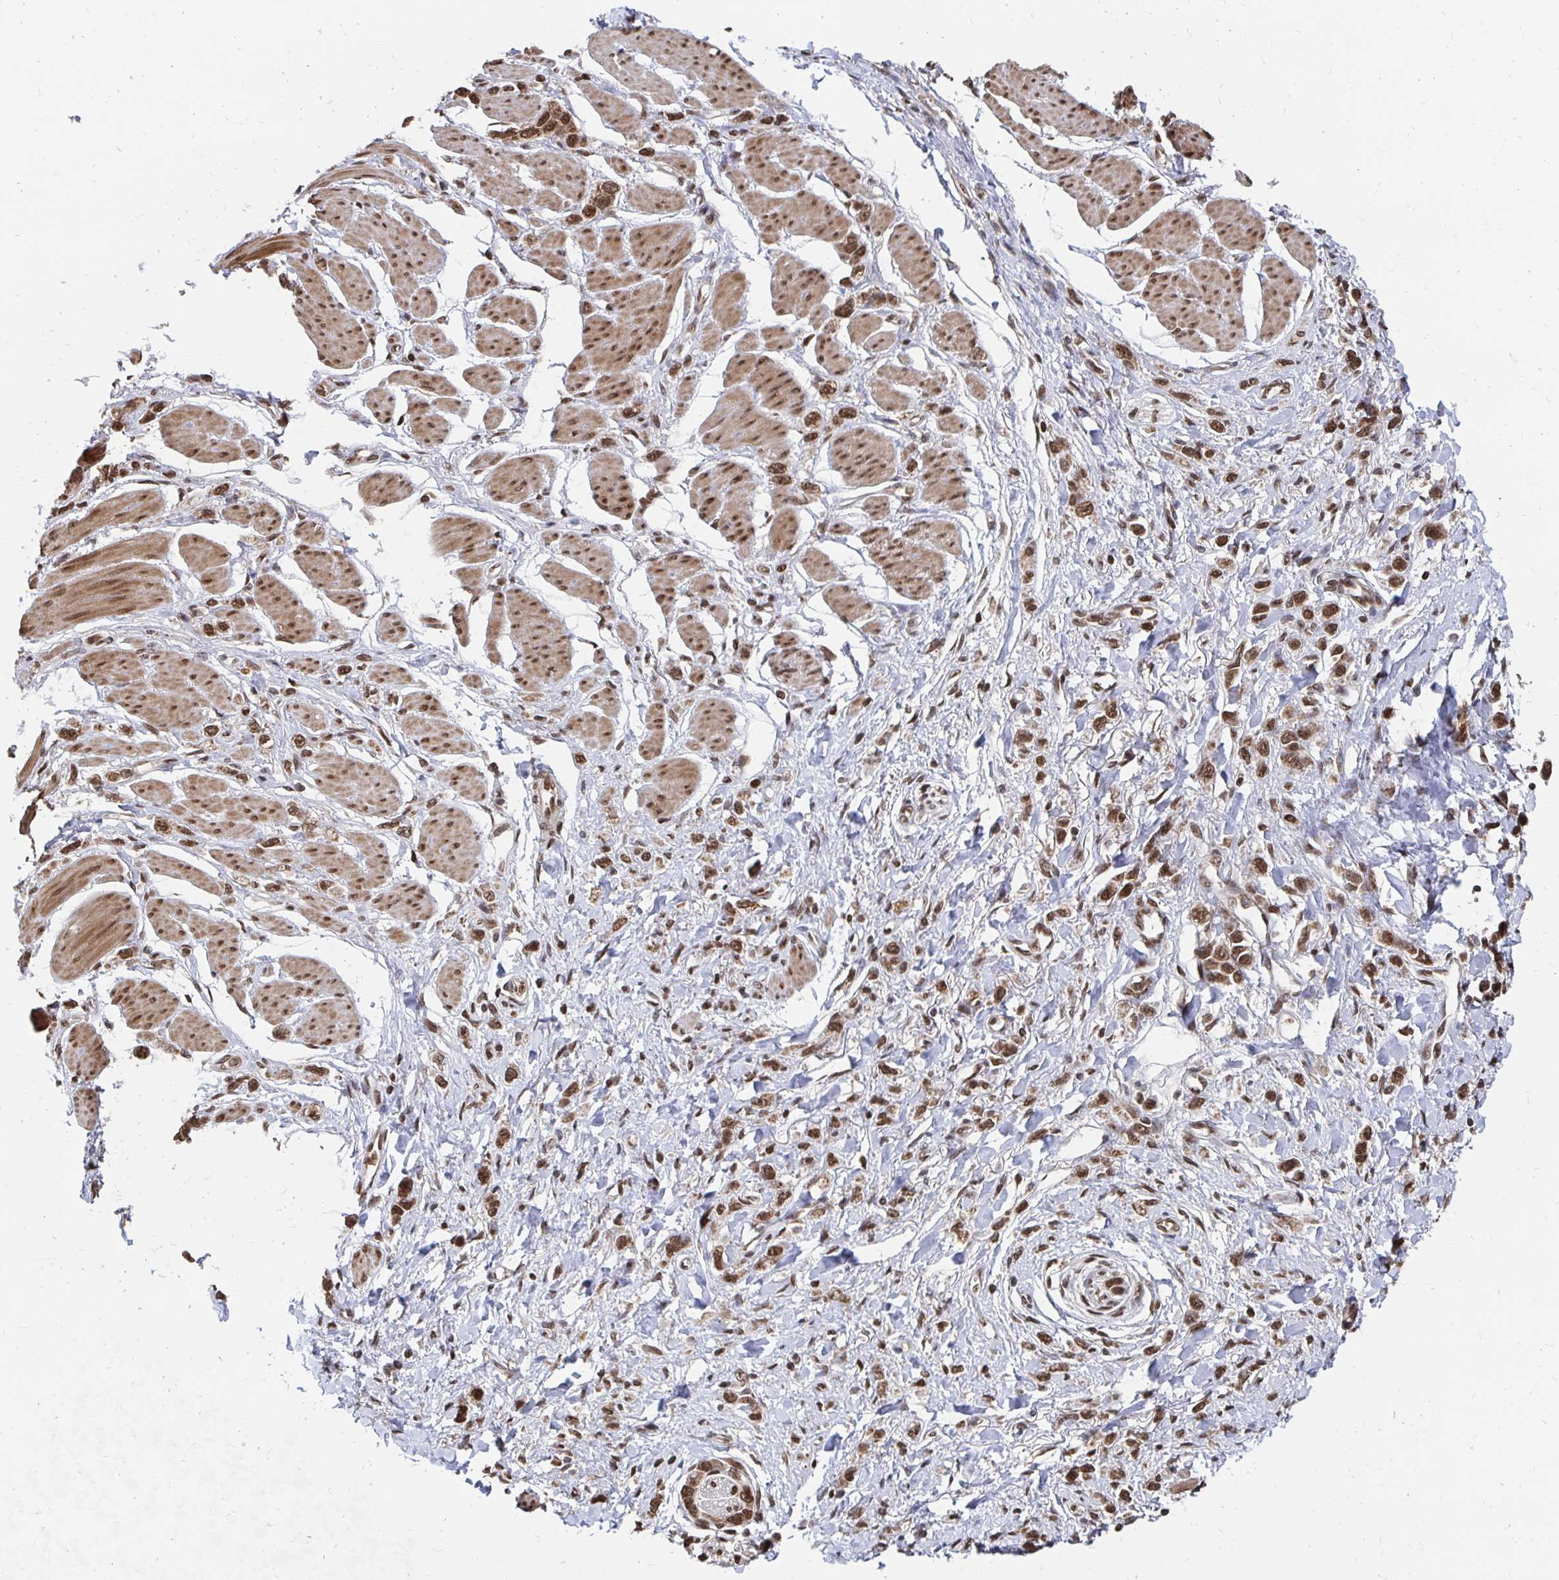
{"staining": {"intensity": "moderate", "quantity": ">75%", "location": "nuclear"}, "tissue": "stomach cancer", "cell_type": "Tumor cells", "image_type": "cancer", "snomed": [{"axis": "morphology", "description": "Adenocarcinoma, NOS"}, {"axis": "topography", "description": "Stomach"}], "caption": "Stomach cancer (adenocarcinoma) tissue shows moderate nuclear positivity in approximately >75% of tumor cells, visualized by immunohistochemistry.", "gene": "GTF3C6", "patient": {"sex": "female", "age": 65}}